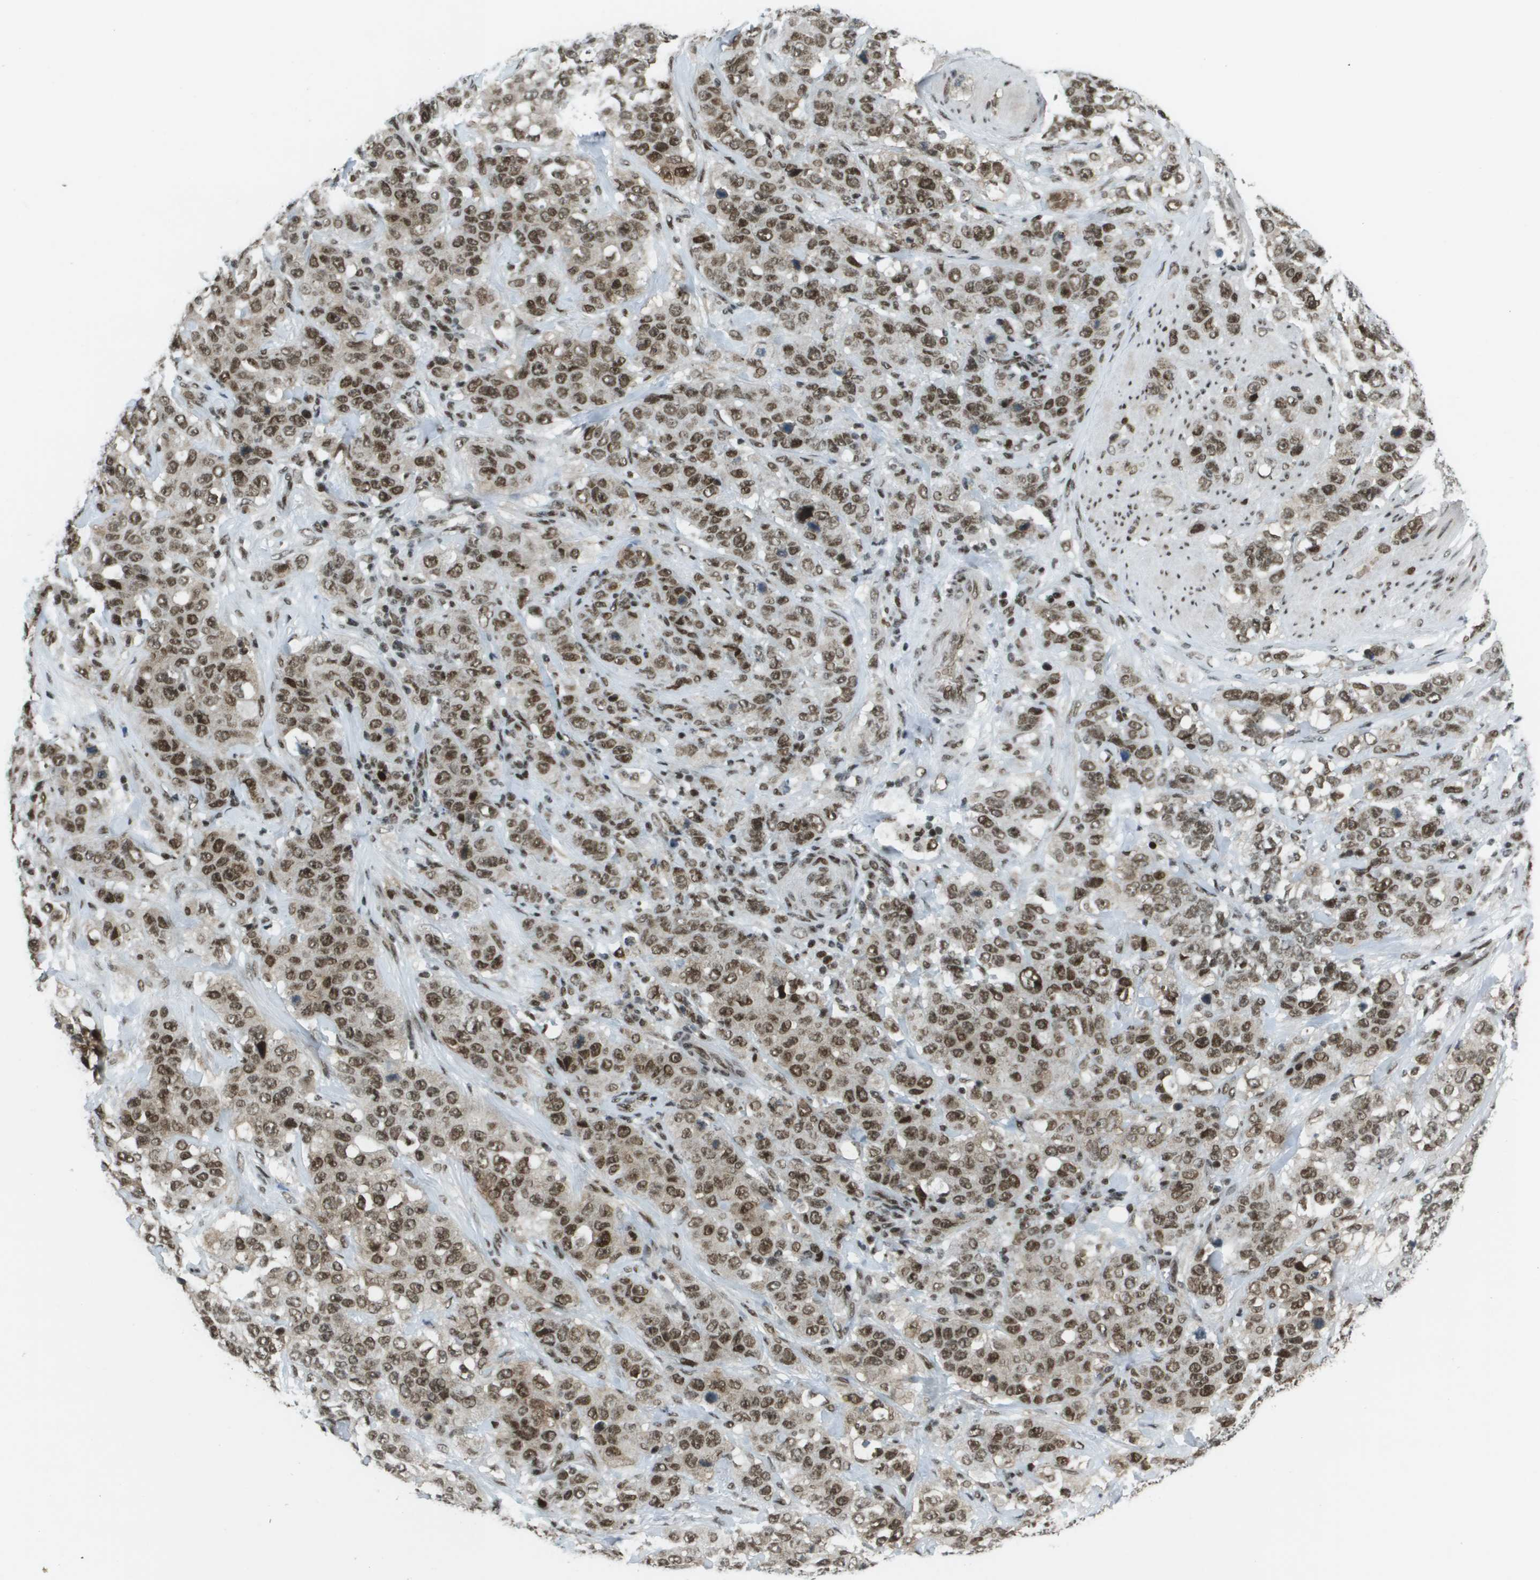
{"staining": {"intensity": "moderate", "quantity": ">75%", "location": "cytoplasmic/membranous,nuclear"}, "tissue": "stomach cancer", "cell_type": "Tumor cells", "image_type": "cancer", "snomed": [{"axis": "morphology", "description": "Adenocarcinoma, NOS"}, {"axis": "topography", "description": "Stomach"}], "caption": "Stomach cancer (adenocarcinoma) stained for a protein (brown) shows moderate cytoplasmic/membranous and nuclear positive staining in about >75% of tumor cells.", "gene": "IRF7", "patient": {"sex": "male", "age": 48}}